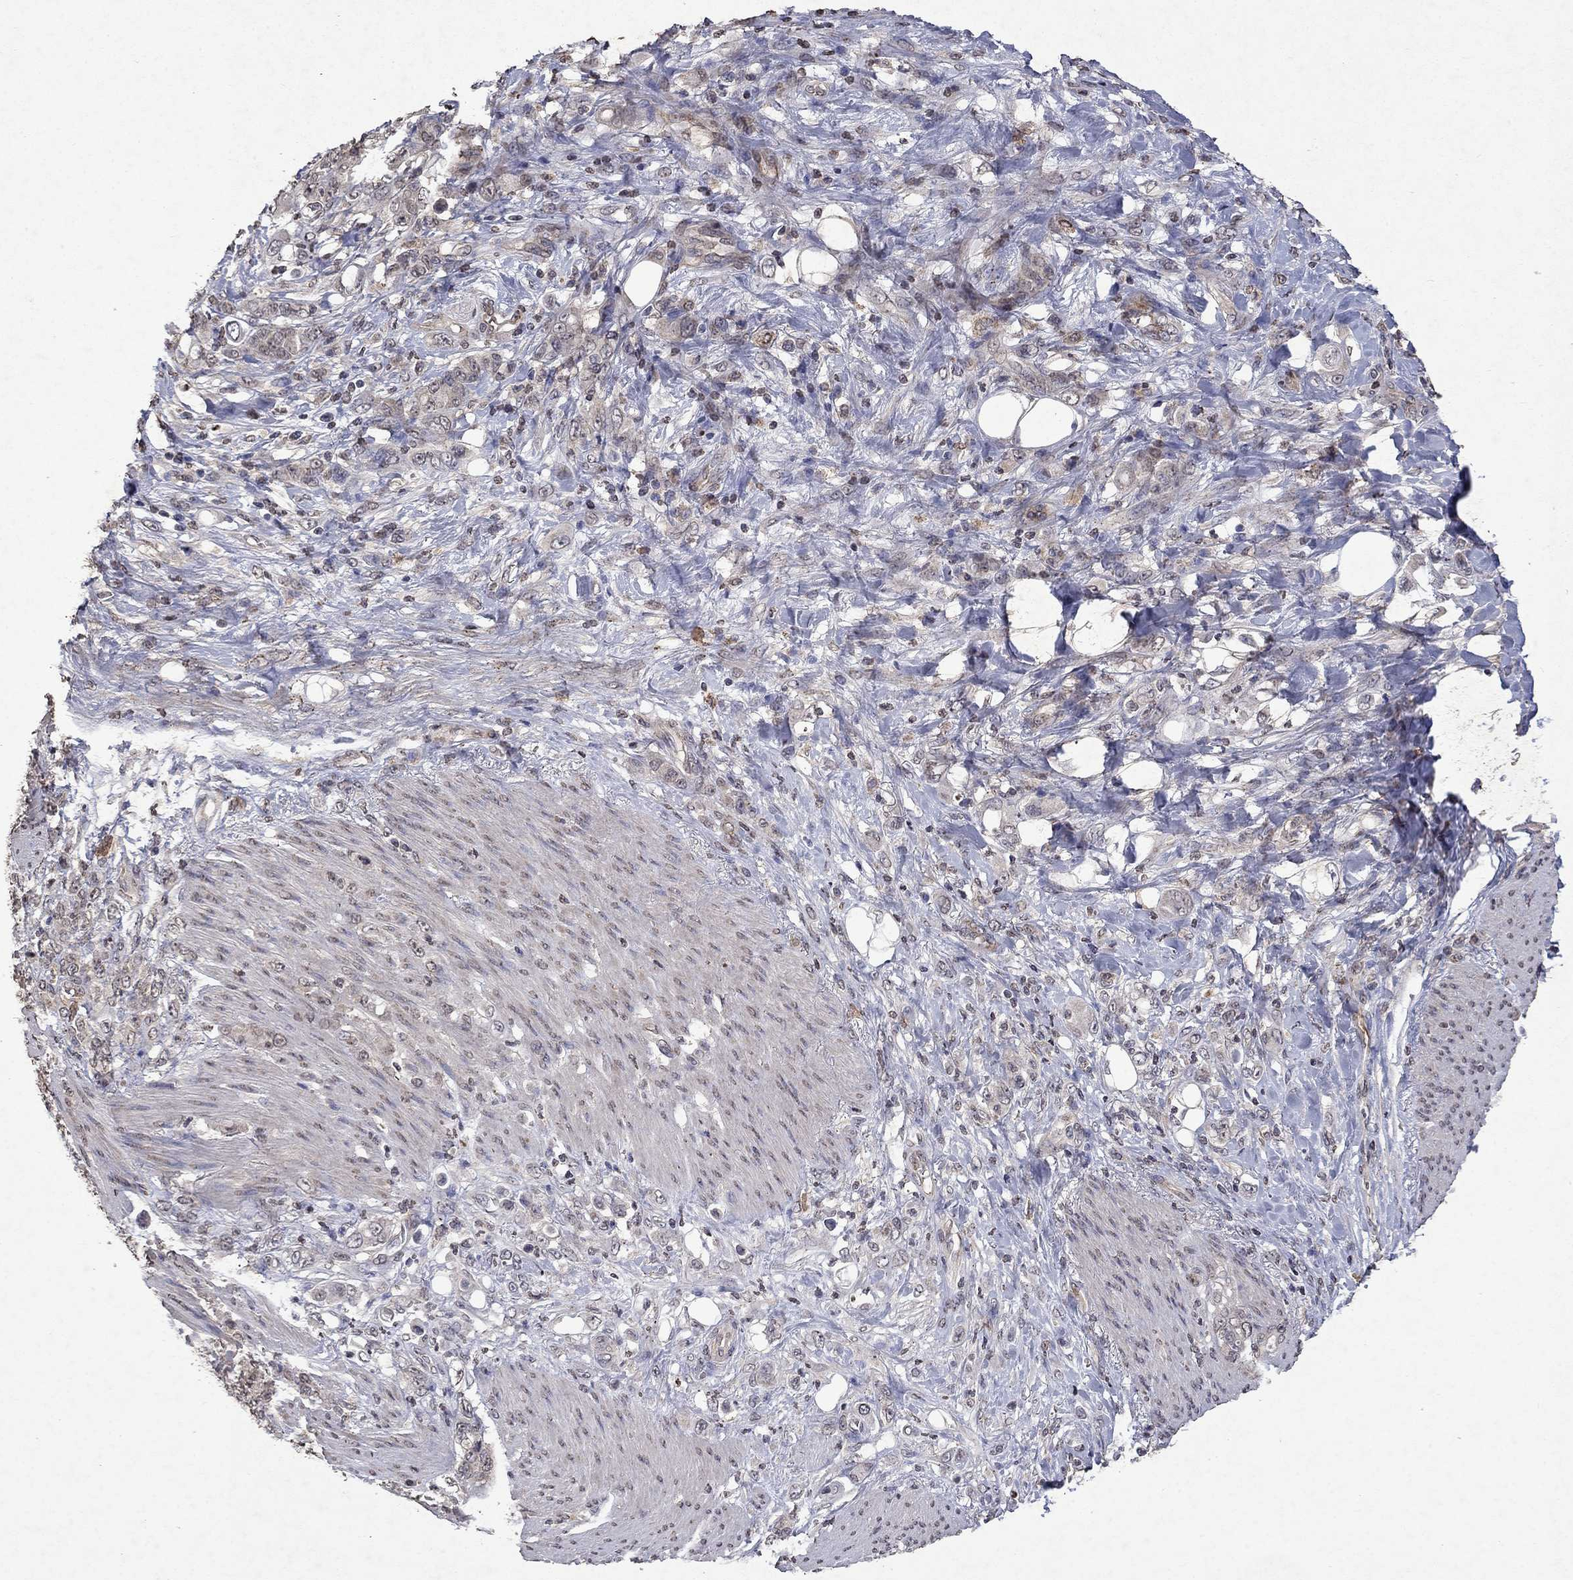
{"staining": {"intensity": "weak", "quantity": "25%-75%", "location": "cytoplasmic/membranous"}, "tissue": "stomach cancer", "cell_type": "Tumor cells", "image_type": "cancer", "snomed": [{"axis": "morphology", "description": "Adenocarcinoma, NOS"}, {"axis": "topography", "description": "Stomach"}], "caption": "Adenocarcinoma (stomach) was stained to show a protein in brown. There is low levels of weak cytoplasmic/membranous expression in approximately 25%-75% of tumor cells.", "gene": "TTC38", "patient": {"sex": "female", "age": 79}}